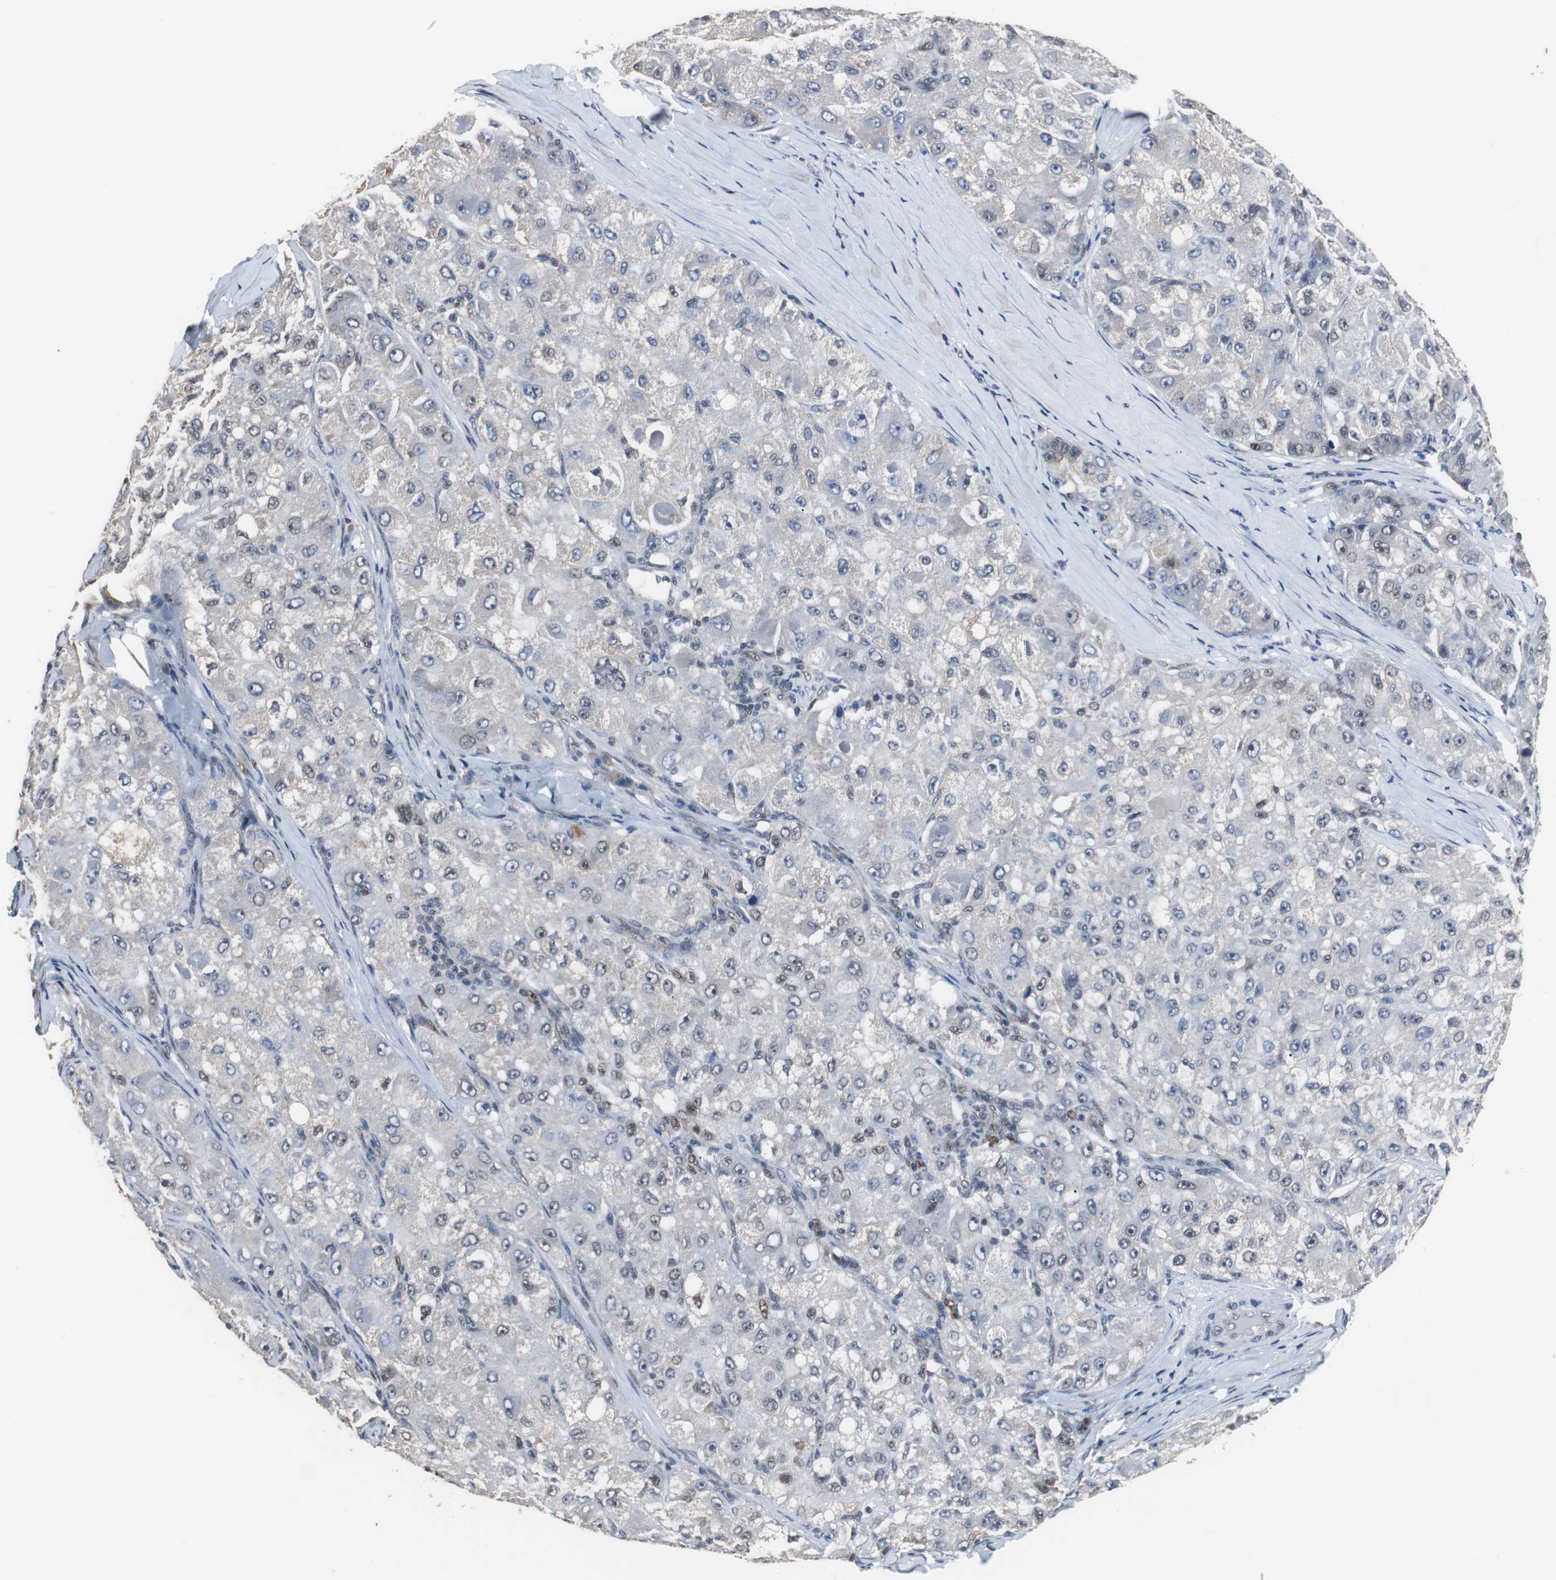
{"staining": {"intensity": "negative", "quantity": "none", "location": "none"}, "tissue": "liver cancer", "cell_type": "Tumor cells", "image_type": "cancer", "snomed": [{"axis": "morphology", "description": "Carcinoma, Hepatocellular, NOS"}, {"axis": "topography", "description": "Liver"}], "caption": "Protein analysis of hepatocellular carcinoma (liver) displays no significant positivity in tumor cells.", "gene": "ZHX2", "patient": {"sex": "male", "age": 80}}